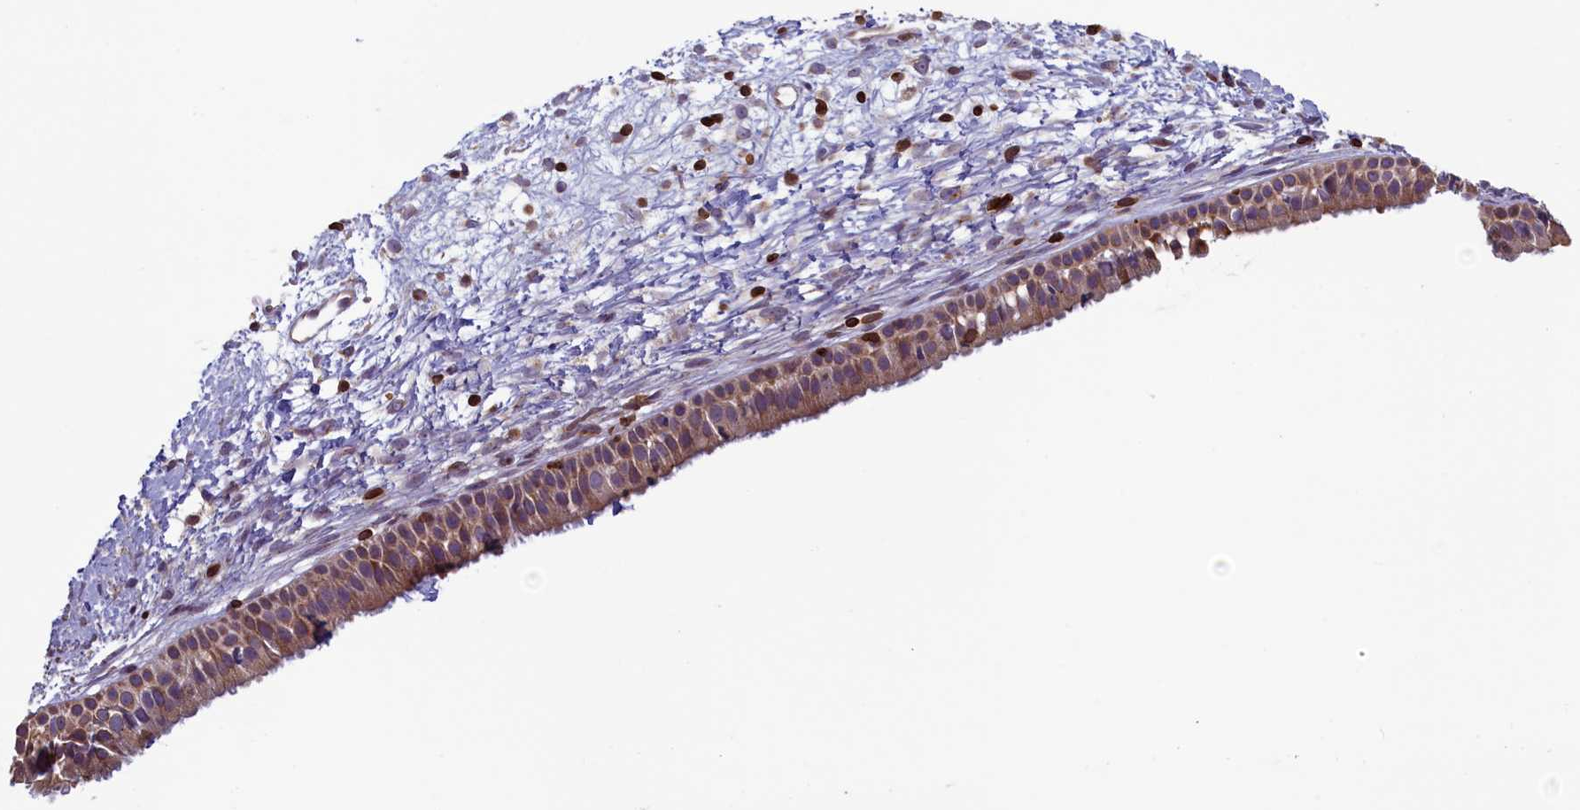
{"staining": {"intensity": "moderate", "quantity": ">75%", "location": "cytoplasmic/membranous"}, "tissue": "nasopharynx", "cell_type": "Respiratory epithelial cells", "image_type": "normal", "snomed": [{"axis": "morphology", "description": "Normal tissue, NOS"}, {"axis": "topography", "description": "Nasopharynx"}], "caption": "An image showing moderate cytoplasmic/membranous expression in approximately >75% of respiratory epithelial cells in normal nasopharynx, as visualized by brown immunohistochemical staining.", "gene": "TRAF3IP3", "patient": {"sex": "male", "age": 22}}